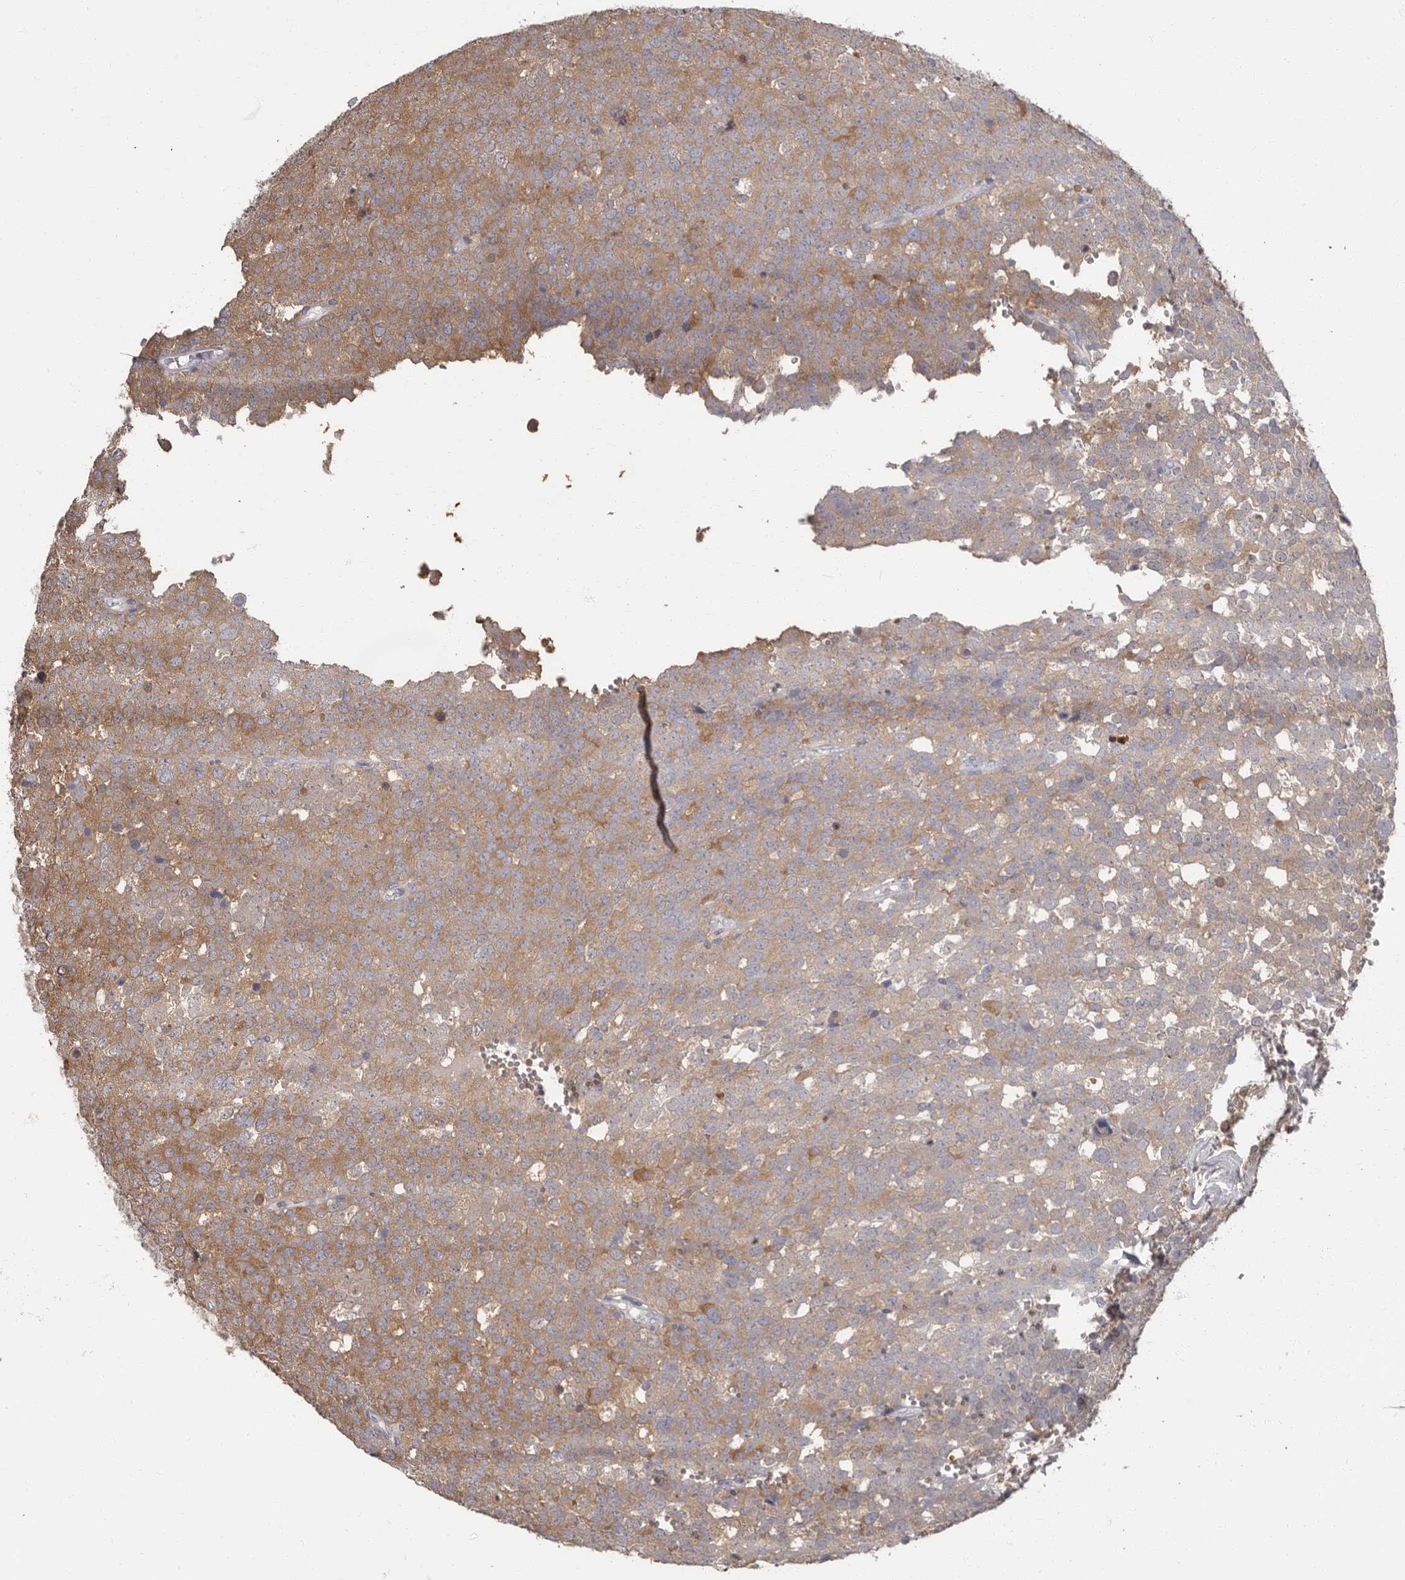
{"staining": {"intensity": "moderate", "quantity": ">75%", "location": "cytoplasmic/membranous"}, "tissue": "testis cancer", "cell_type": "Tumor cells", "image_type": "cancer", "snomed": [{"axis": "morphology", "description": "Seminoma, NOS"}, {"axis": "topography", "description": "Testis"}], "caption": "Brown immunohistochemical staining in human testis cancer shows moderate cytoplasmic/membranous expression in about >75% of tumor cells.", "gene": "APEH", "patient": {"sex": "male", "age": 71}}